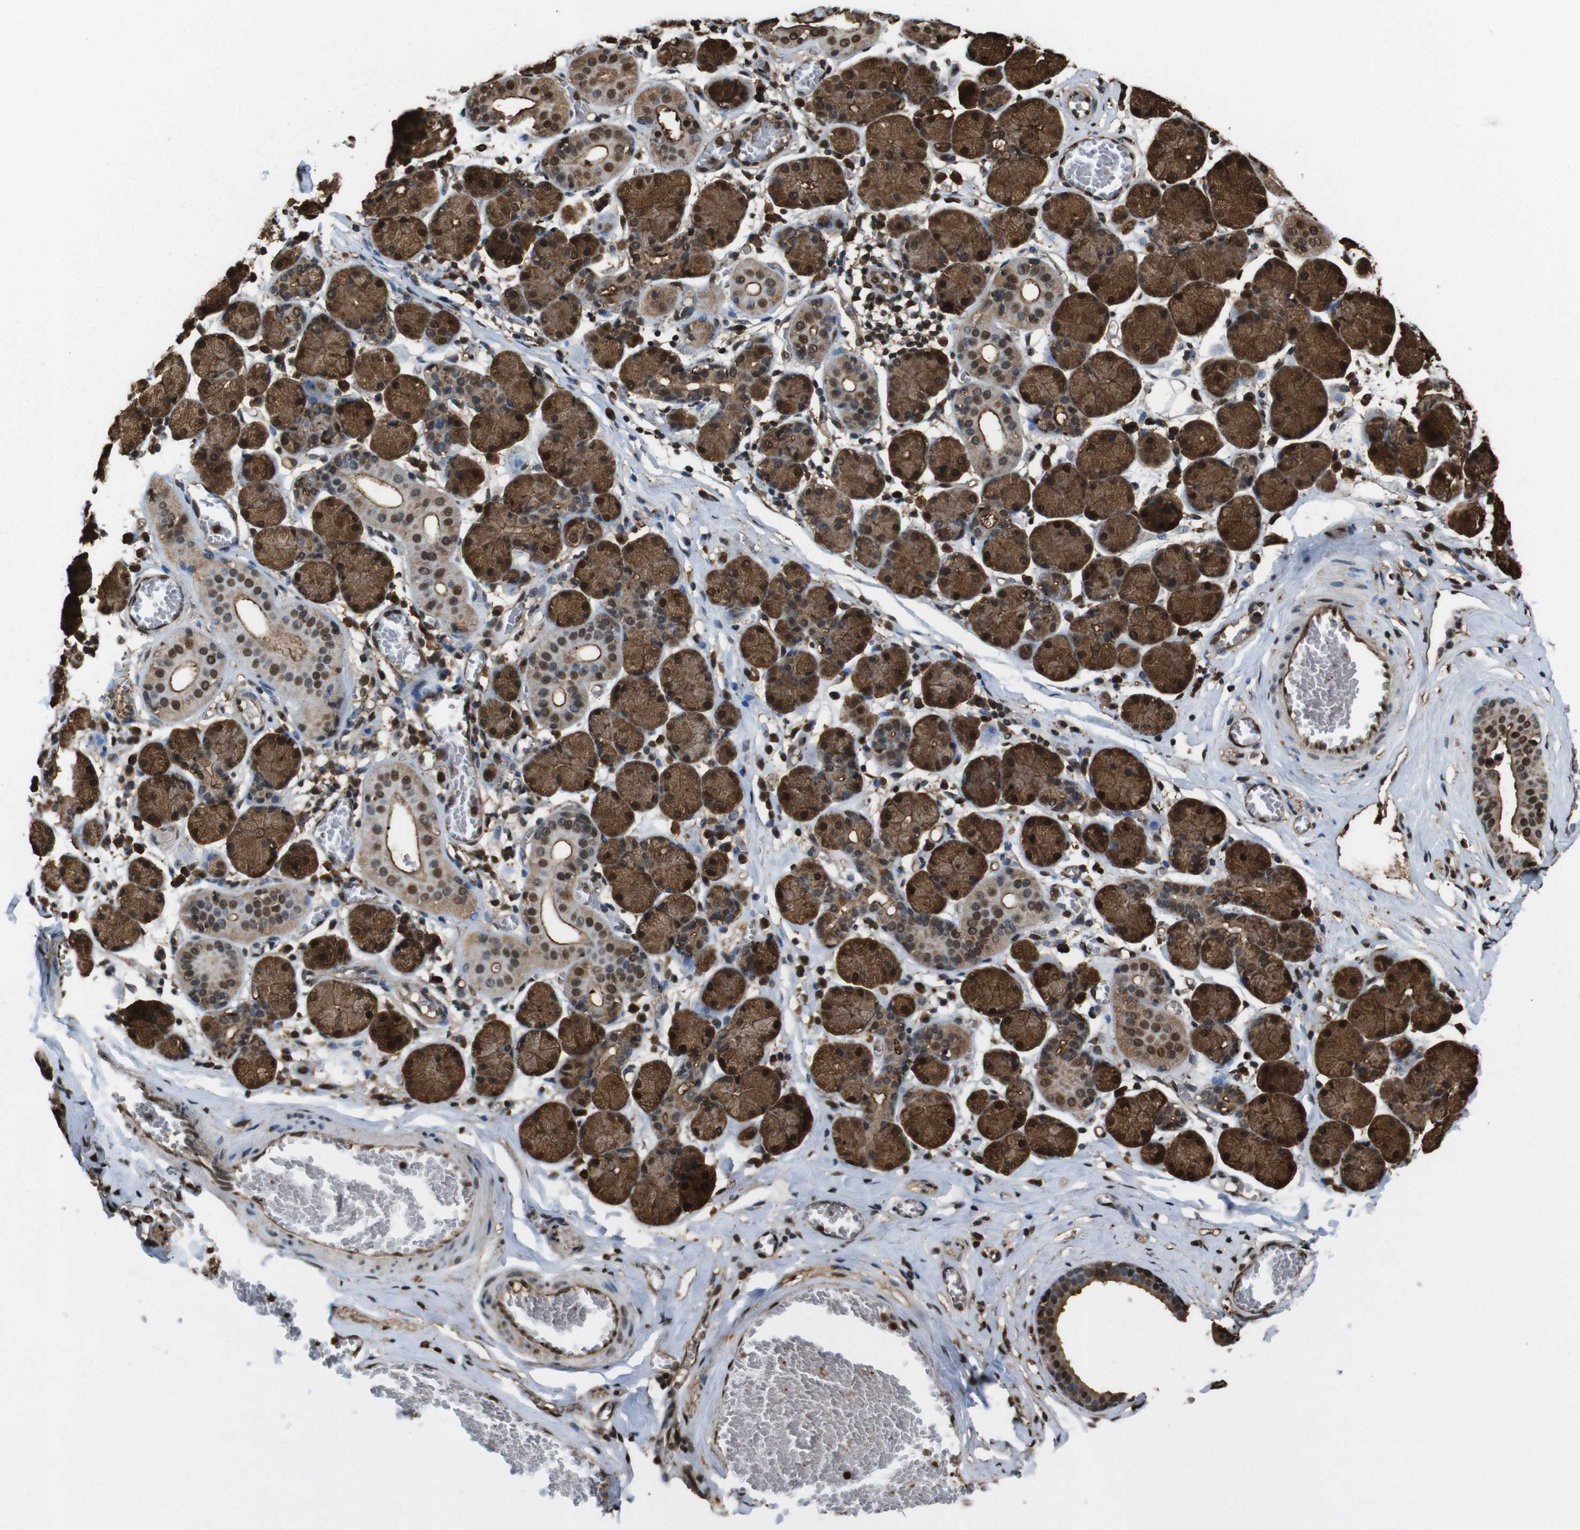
{"staining": {"intensity": "strong", "quantity": ">75%", "location": "cytoplasmic/membranous,nuclear"}, "tissue": "salivary gland", "cell_type": "Glandular cells", "image_type": "normal", "snomed": [{"axis": "morphology", "description": "Normal tissue, NOS"}, {"axis": "topography", "description": "Salivary gland"}], "caption": "The photomicrograph shows staining of benign salivary gland, revealing strong cytoplasmic/membranous,nuclear protein expression (brown color) within glandular cells.", "gene": "VCP", "patient": {"sex": "female", "age": 24}}